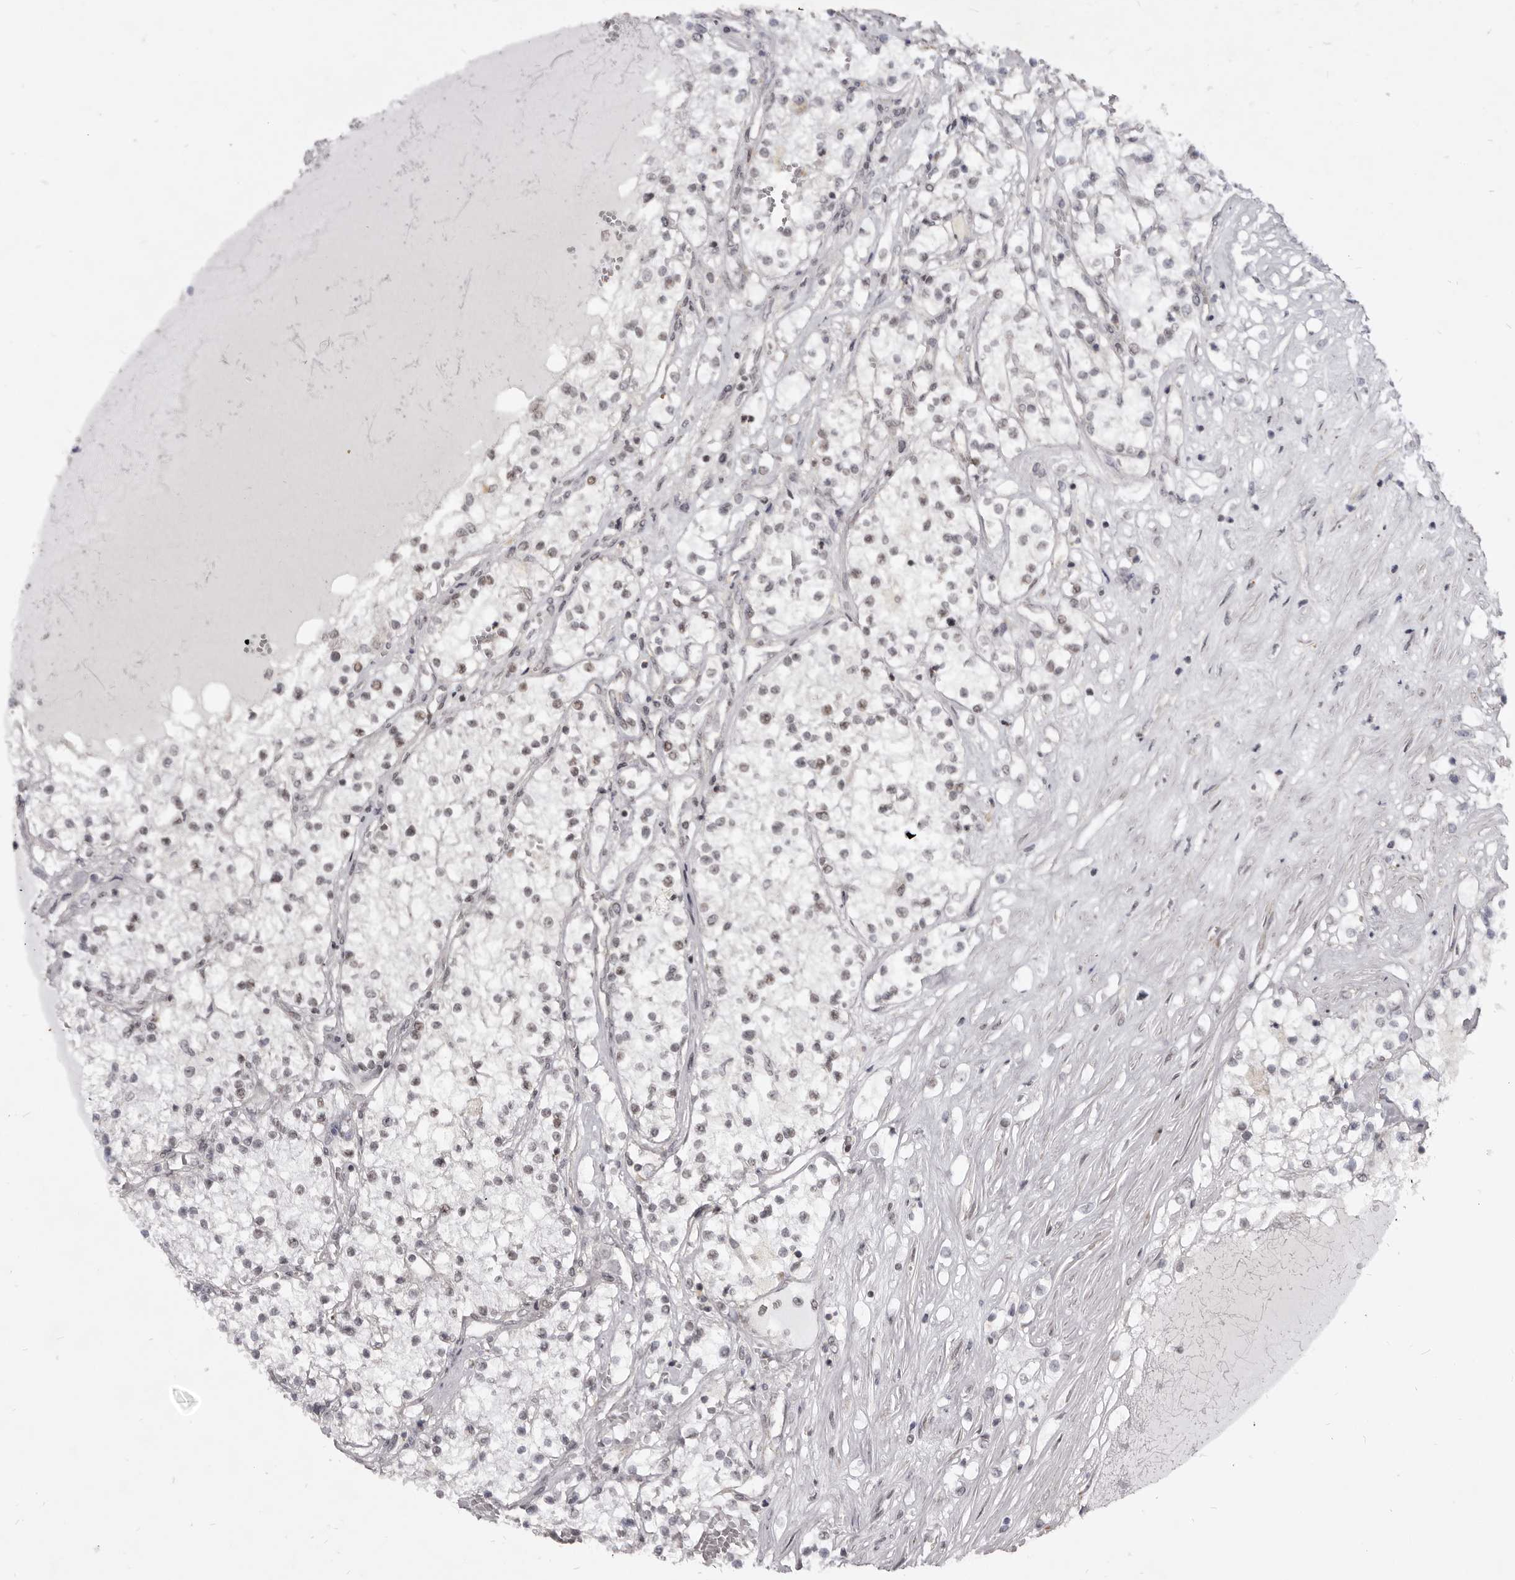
{"staining": {"intensity": "weak", "quantity": "<25%", "location": "nuclear"}, "tissue": "renal cancer", "cell_type": "Tumor cells", "image_type": "cancer", "snomed": [{"axis": "morphology", "description": "Normal tissue, NOS"}, {"axis": "morphology", "description": "Adenocarcinoma, NOS"}, {"axis": "topography", "description": "Kidney"}], "caption": "A photomicrograph of renal adenocarcinoma stained for a protein demonstrates no brown staining in tumor cells. Nuclei are stained in blue.", "gene": "THUMPD1", "patient": {"sex": "male", "age": 68}}